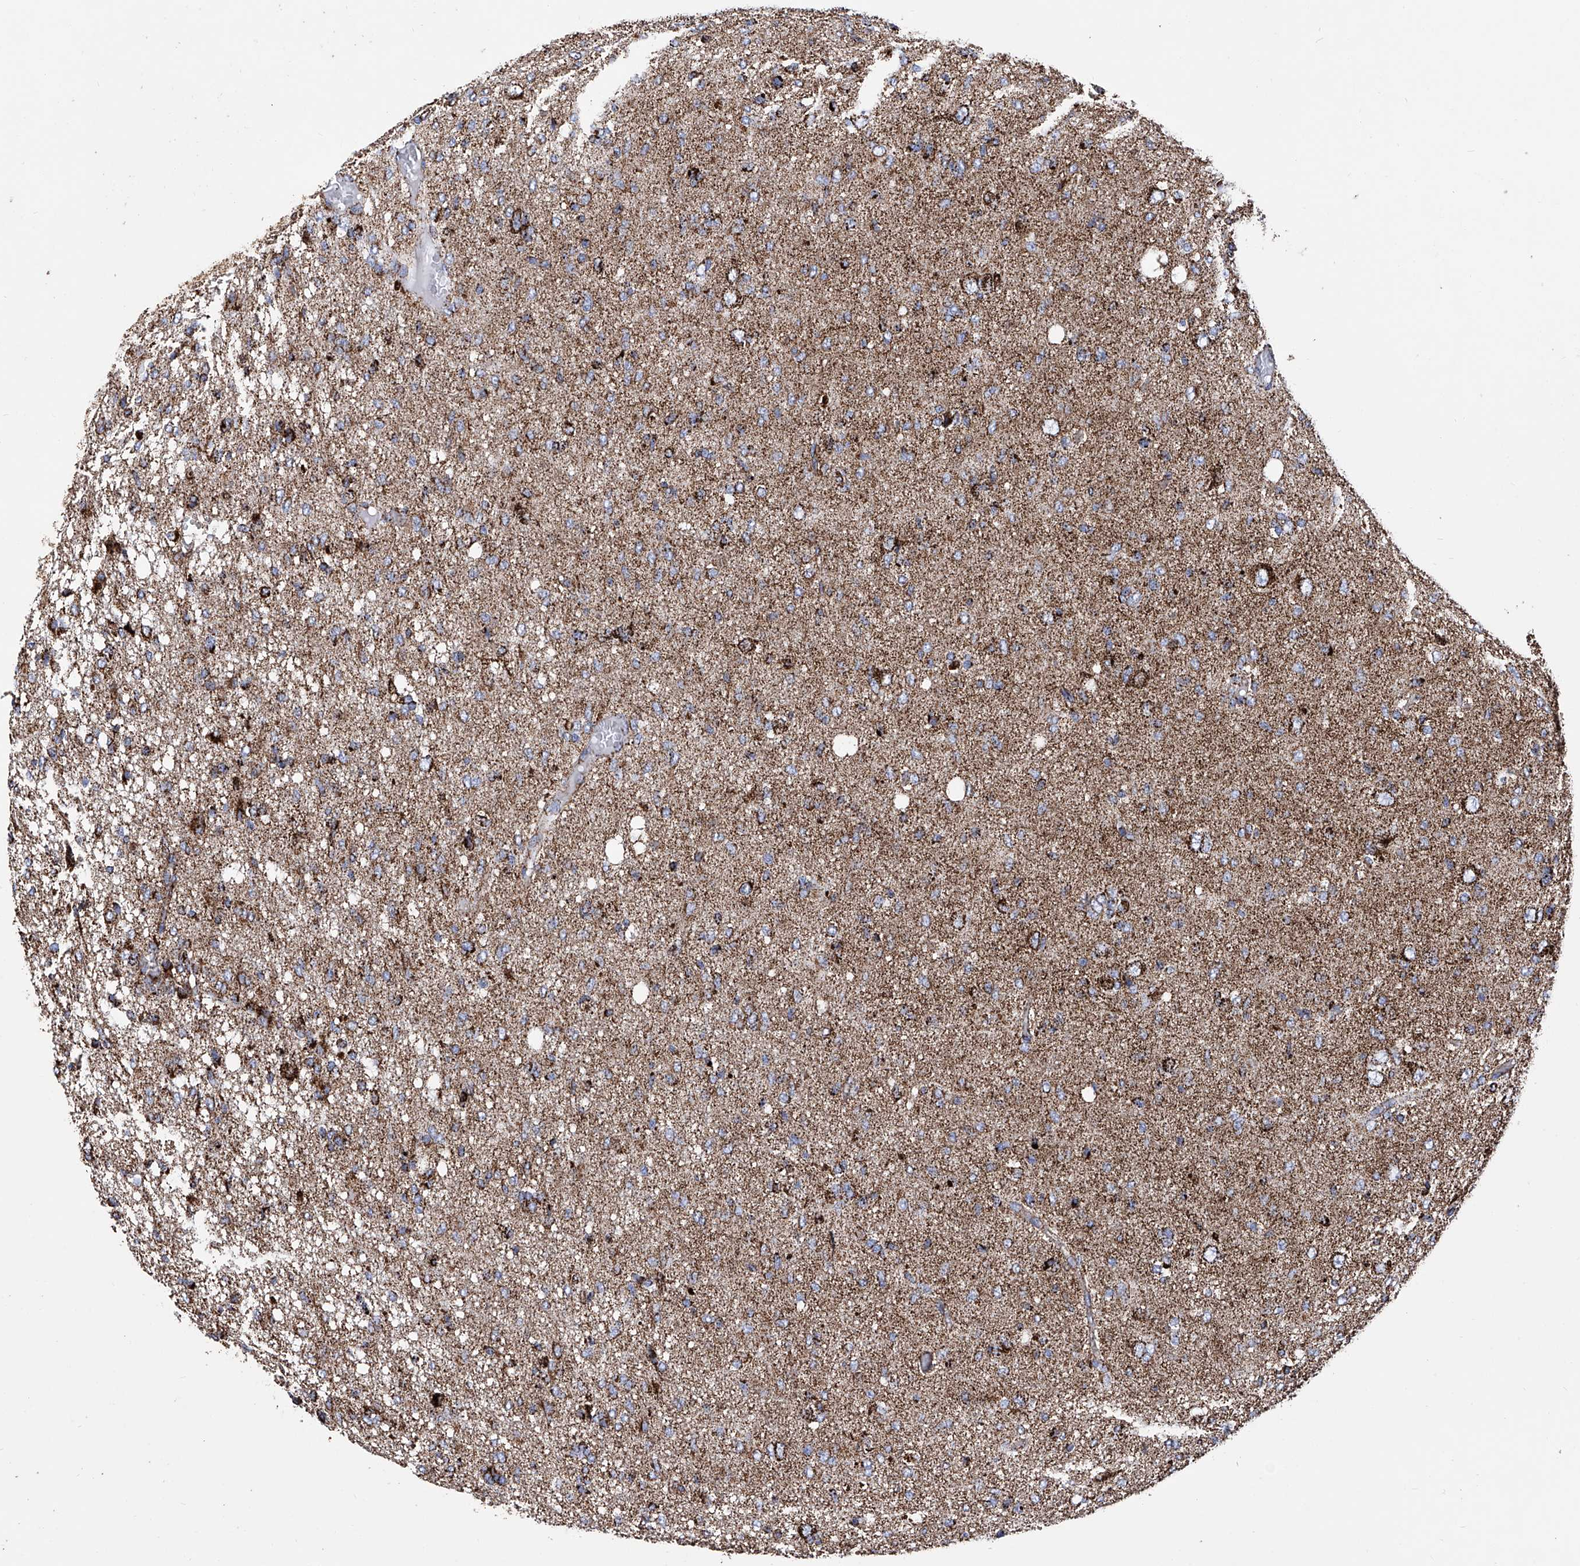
{"staining": {"intensity": "strong", "quantity": "25%-75%", "location": "cytoplasmic/membranous"}, "tissue": "glioma", "cell_type": "Tumor cells", "image_type": "cancer", "snomed": [{"axis": "morphology", "description": "Glioma, malignant, High grade"}, {"axis": "topography", "description": "Brain"}], "caption": "Immunohistochemistry (IHC) image of human glioma stained for a protein (brown), which exhibits high levels of strong cytoplasmic/membranous positivity in approximately 25%-75% of tumor cells.", "gene": "ATP5PF", "patient": {"sex": "female", "age": 59}}